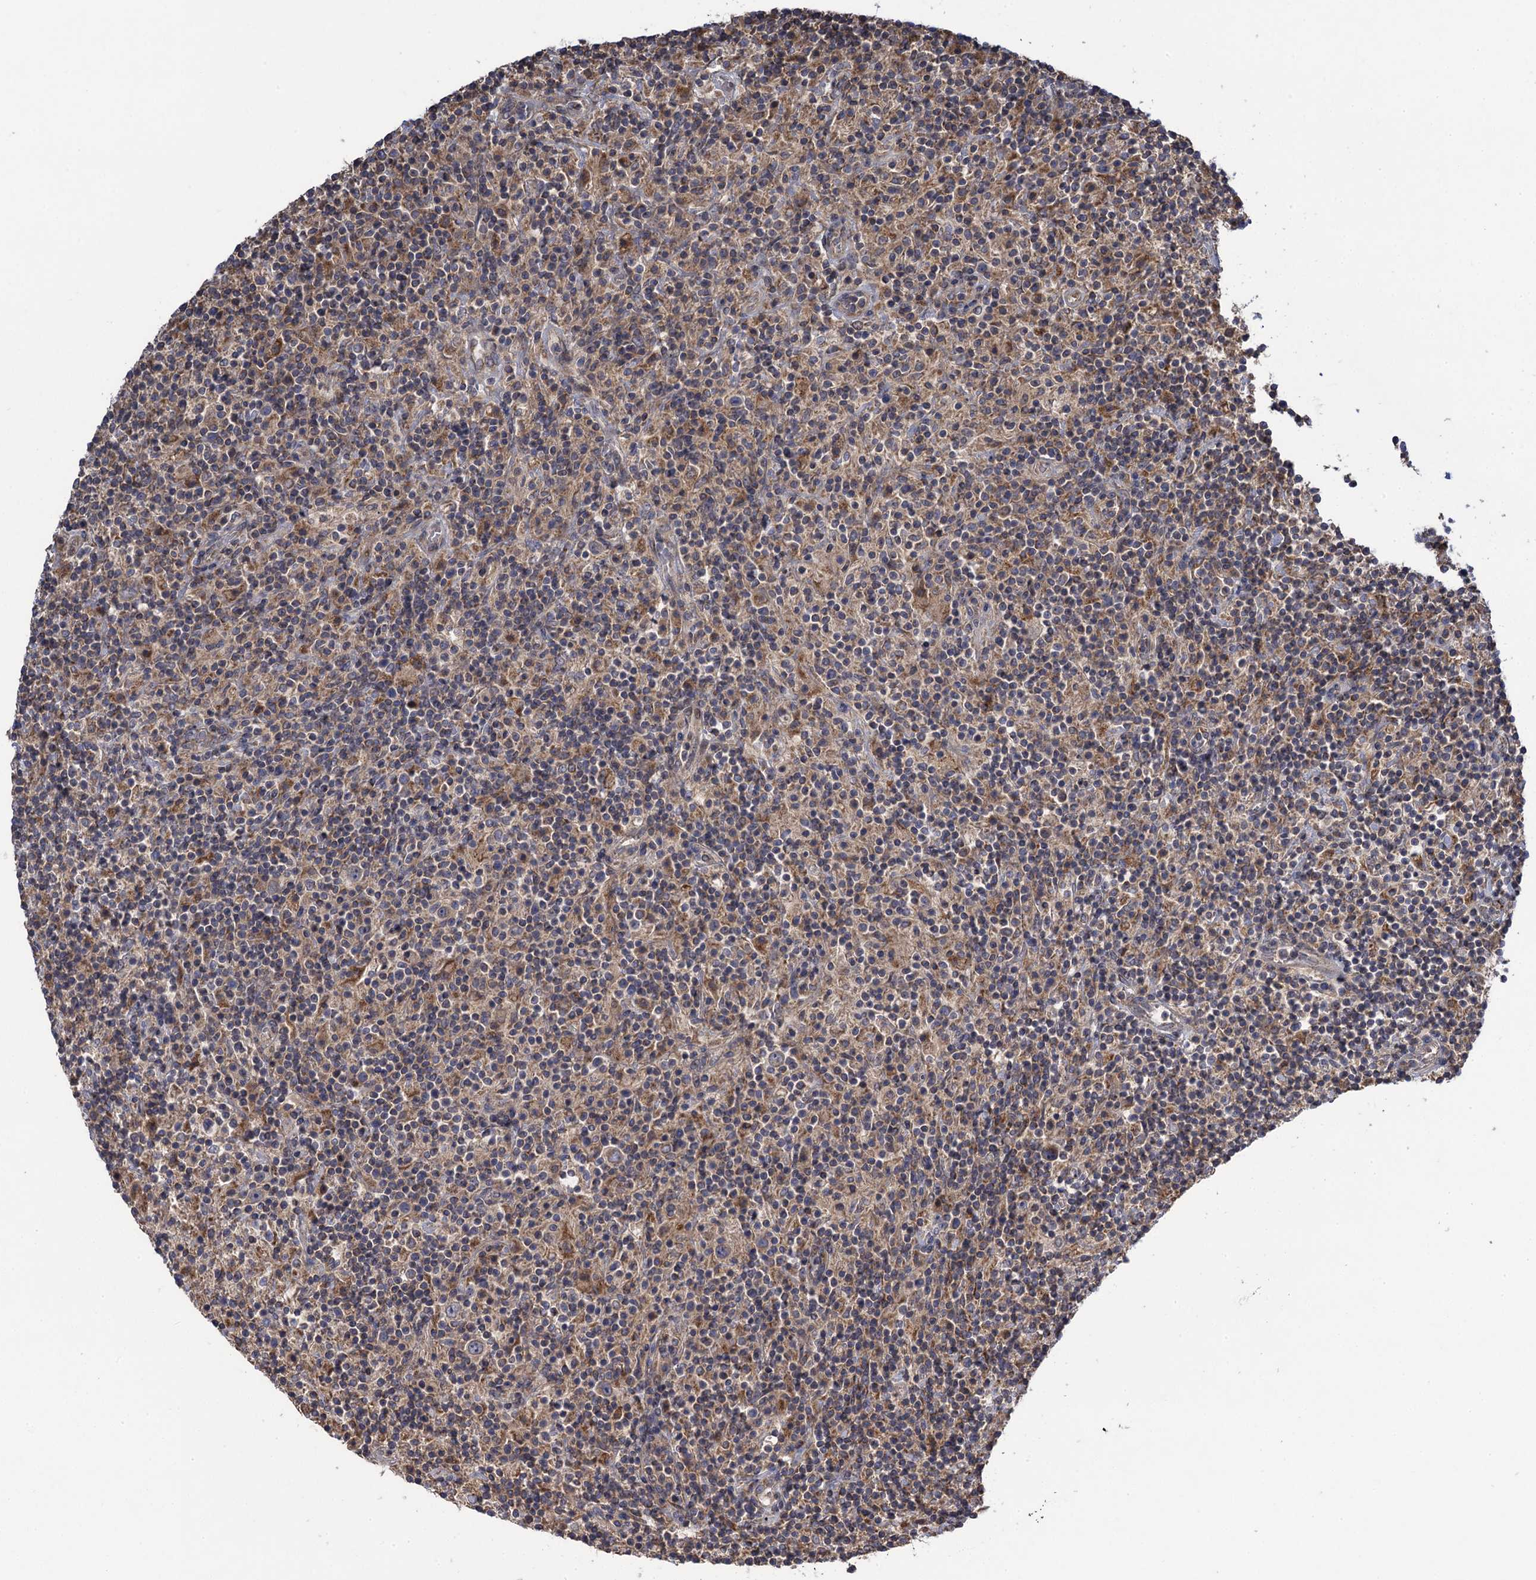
{"staining": {"intensity": "weak", "quantity": "<25%", "location": "cytoplasmic/membranous"}, "tissue": "lymphoma", "cell_type": "Tumor cells", "image_type": "cancer", "snomed": [{"axis": "morphology", "description": "Hodgkin's disease, NOS"}, {"axis": "topography", "description": "Lymph node"}], "caption": "This is an immunohistochemistry (IHC) photomicrograph of human lymphoma. There is no expression in tumor cells.", "gene": "WDR88", "patient": {"sex": "male", "age": 70}}